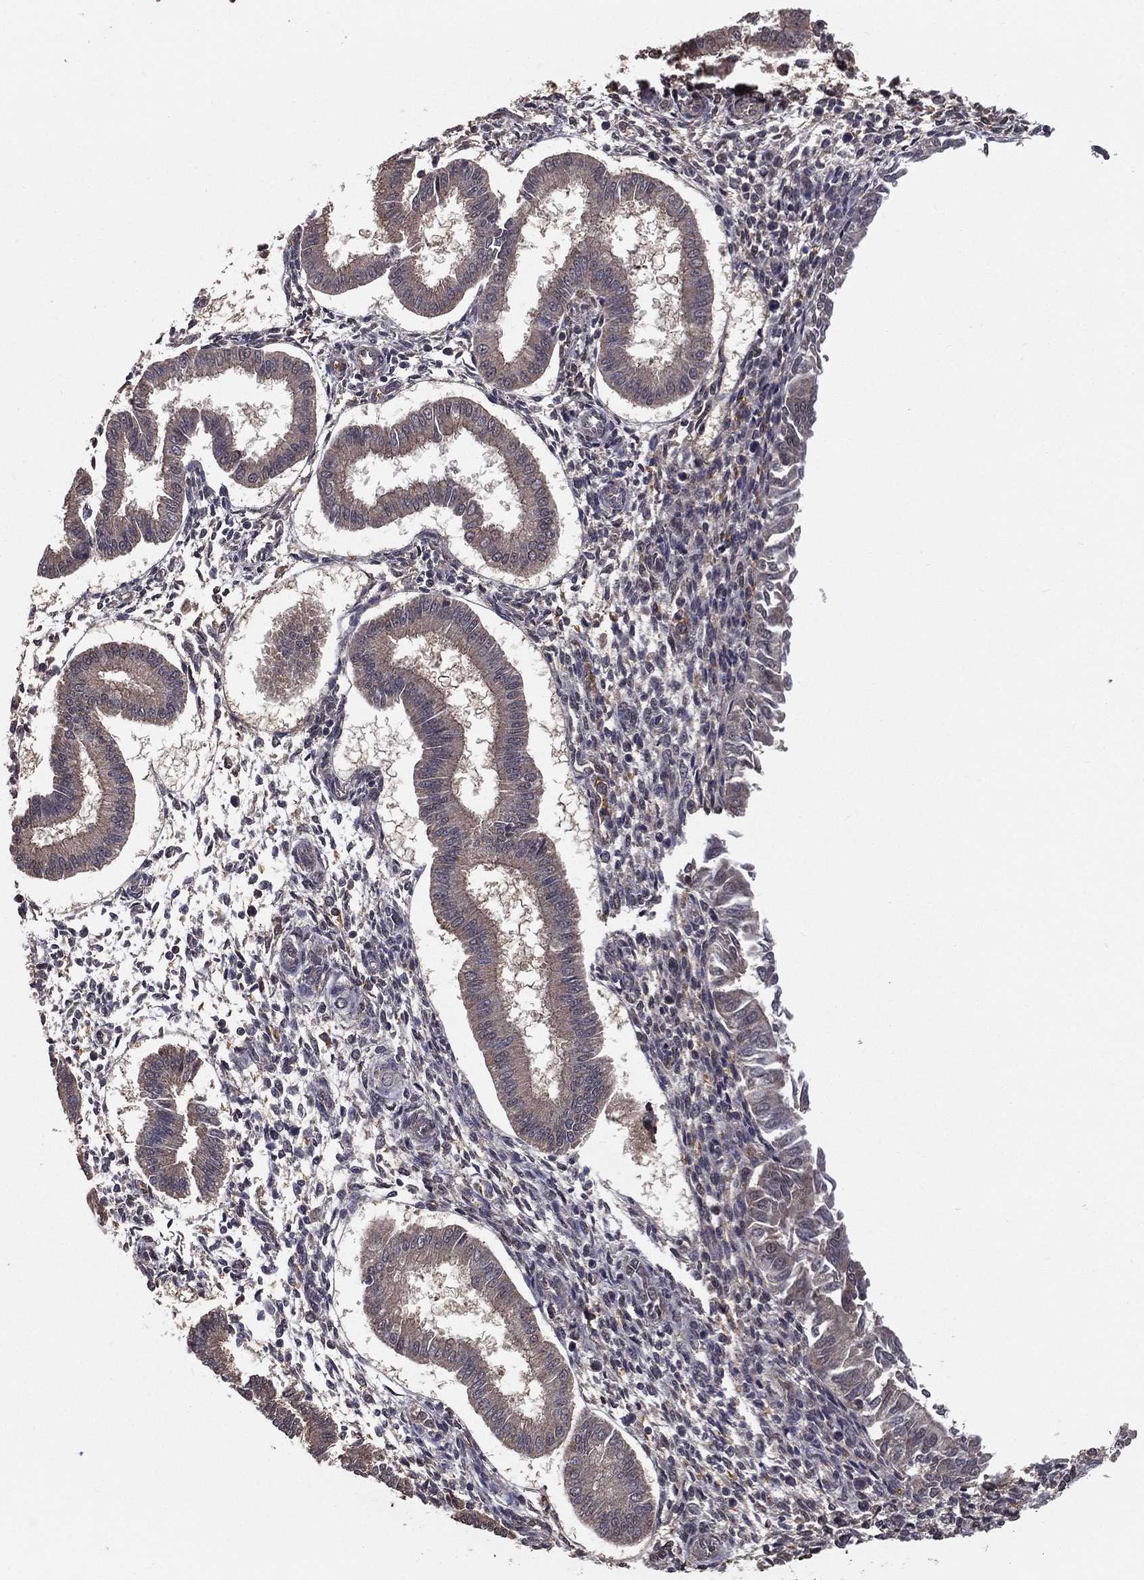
{"staining": {"intensity": "strong", "quantity": ">75%", "location": "nuclear"}, "tissue": "endometrium", "cell_type": "Cells in endometrial stroma", "image_type": "normal", "snomed": [{"axis": "morphology", "description": "Normal tissue, NOS"}, {"axis": "topography", "description": "Endometrium"}], "caption": "Unremarkable endometrium exhibits strong nuclear positivity in about >75% of cells in endometrial stroma.", "gene": "CARM1", "patient": {"sex": "female", "age": 43}}